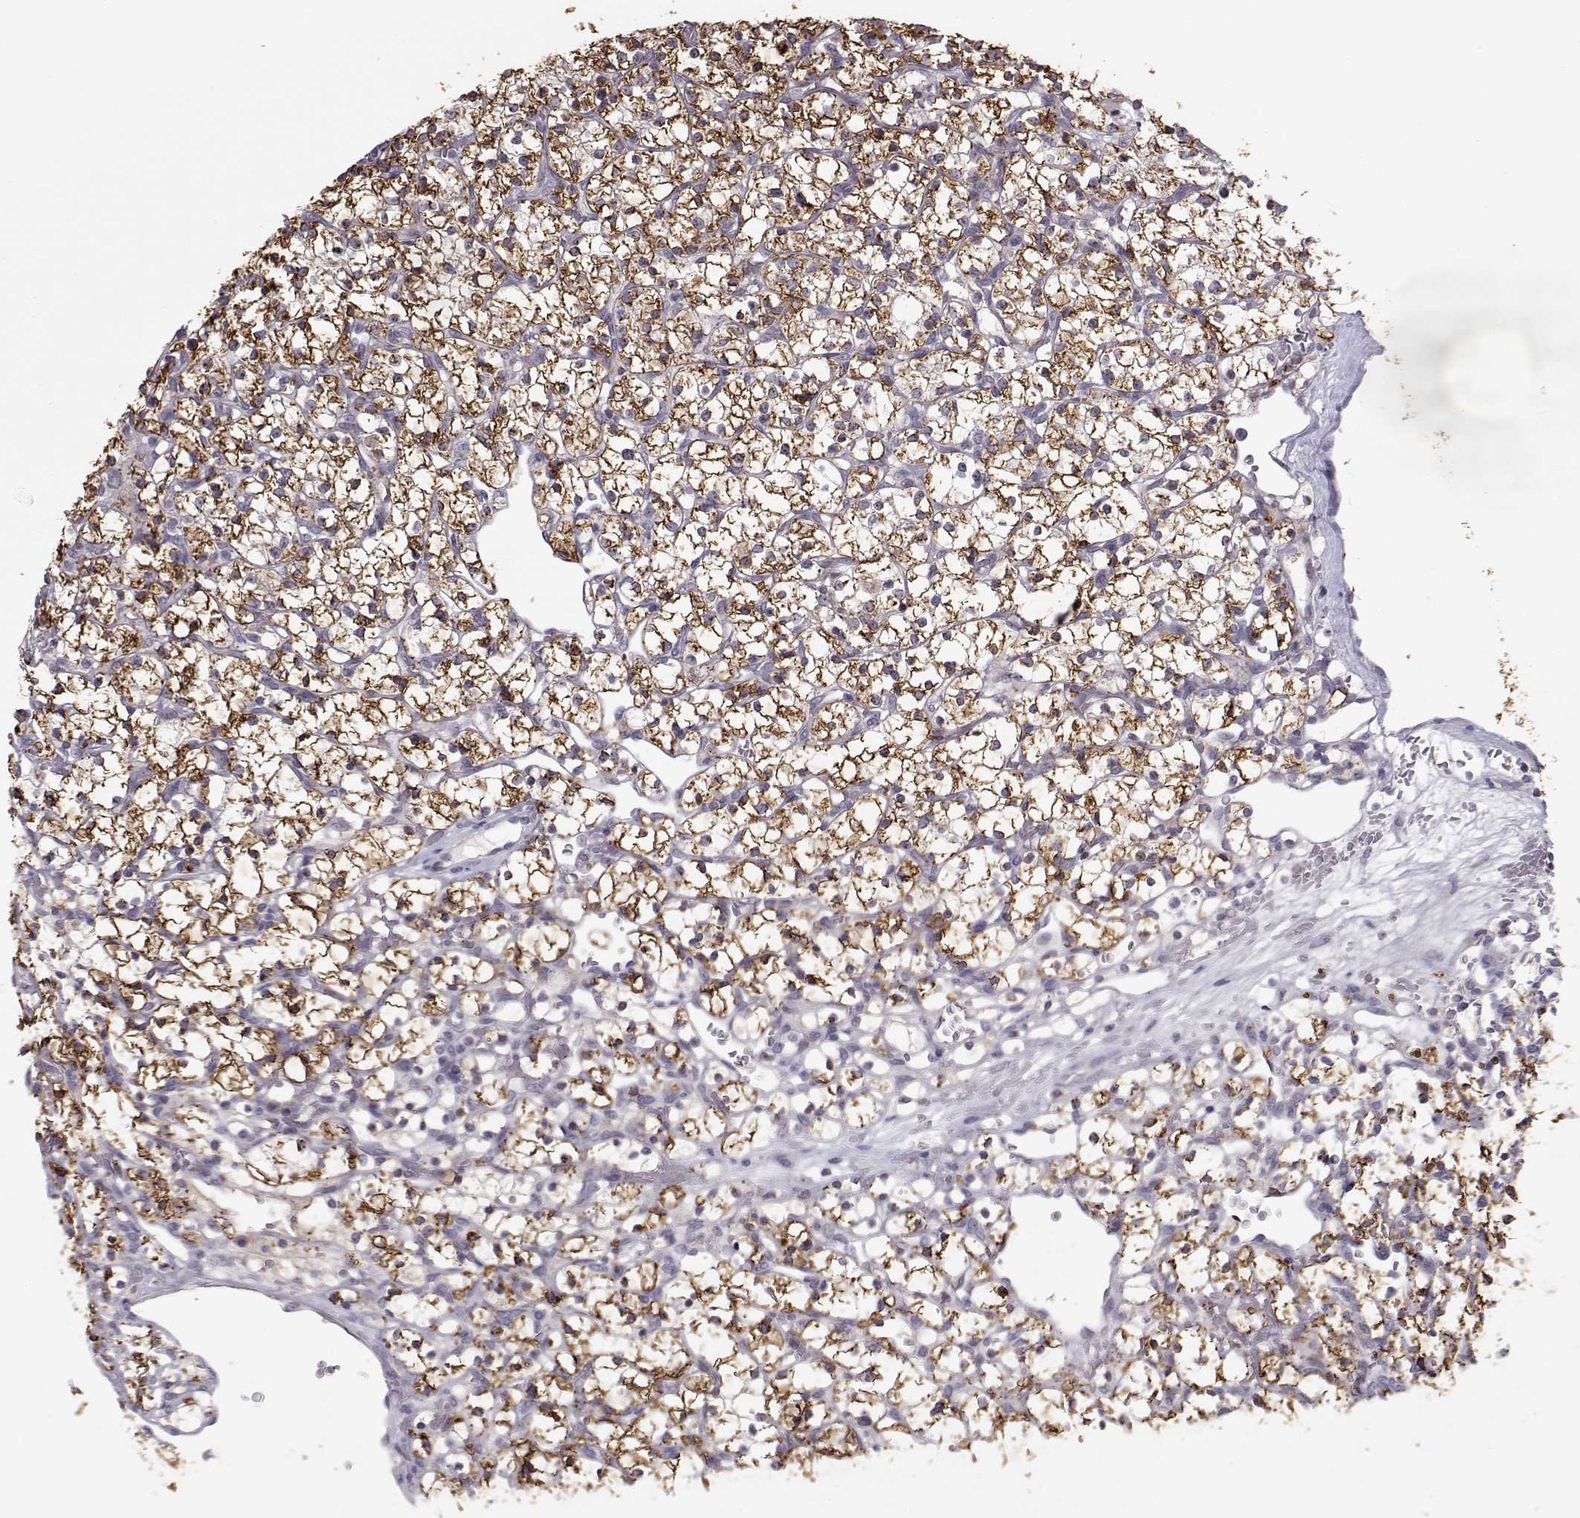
{"staining": {"intensity": "strong", "quantity": ">75%", "location": "cytoplasmic/membranous"}, "tissue": "renal cancer", "cell_type": "Tumor cells", "image_type": "cancer", "snomed": [{"axis": "morphology", "description": "Adenocarcinoma, NOS"}, {"axis": "topography", "description": "Kidney"}], "caption": "Immunohistochemistry micrograph of human renal cancer (adenocarcinoma) stained for a protein (brown), which reveals high levels of strong cytoplasmic/membranous staining in approximately >75% of tumor cells.", "gene": "NPVF", "patient": {"sex": "female", "age": 64}}